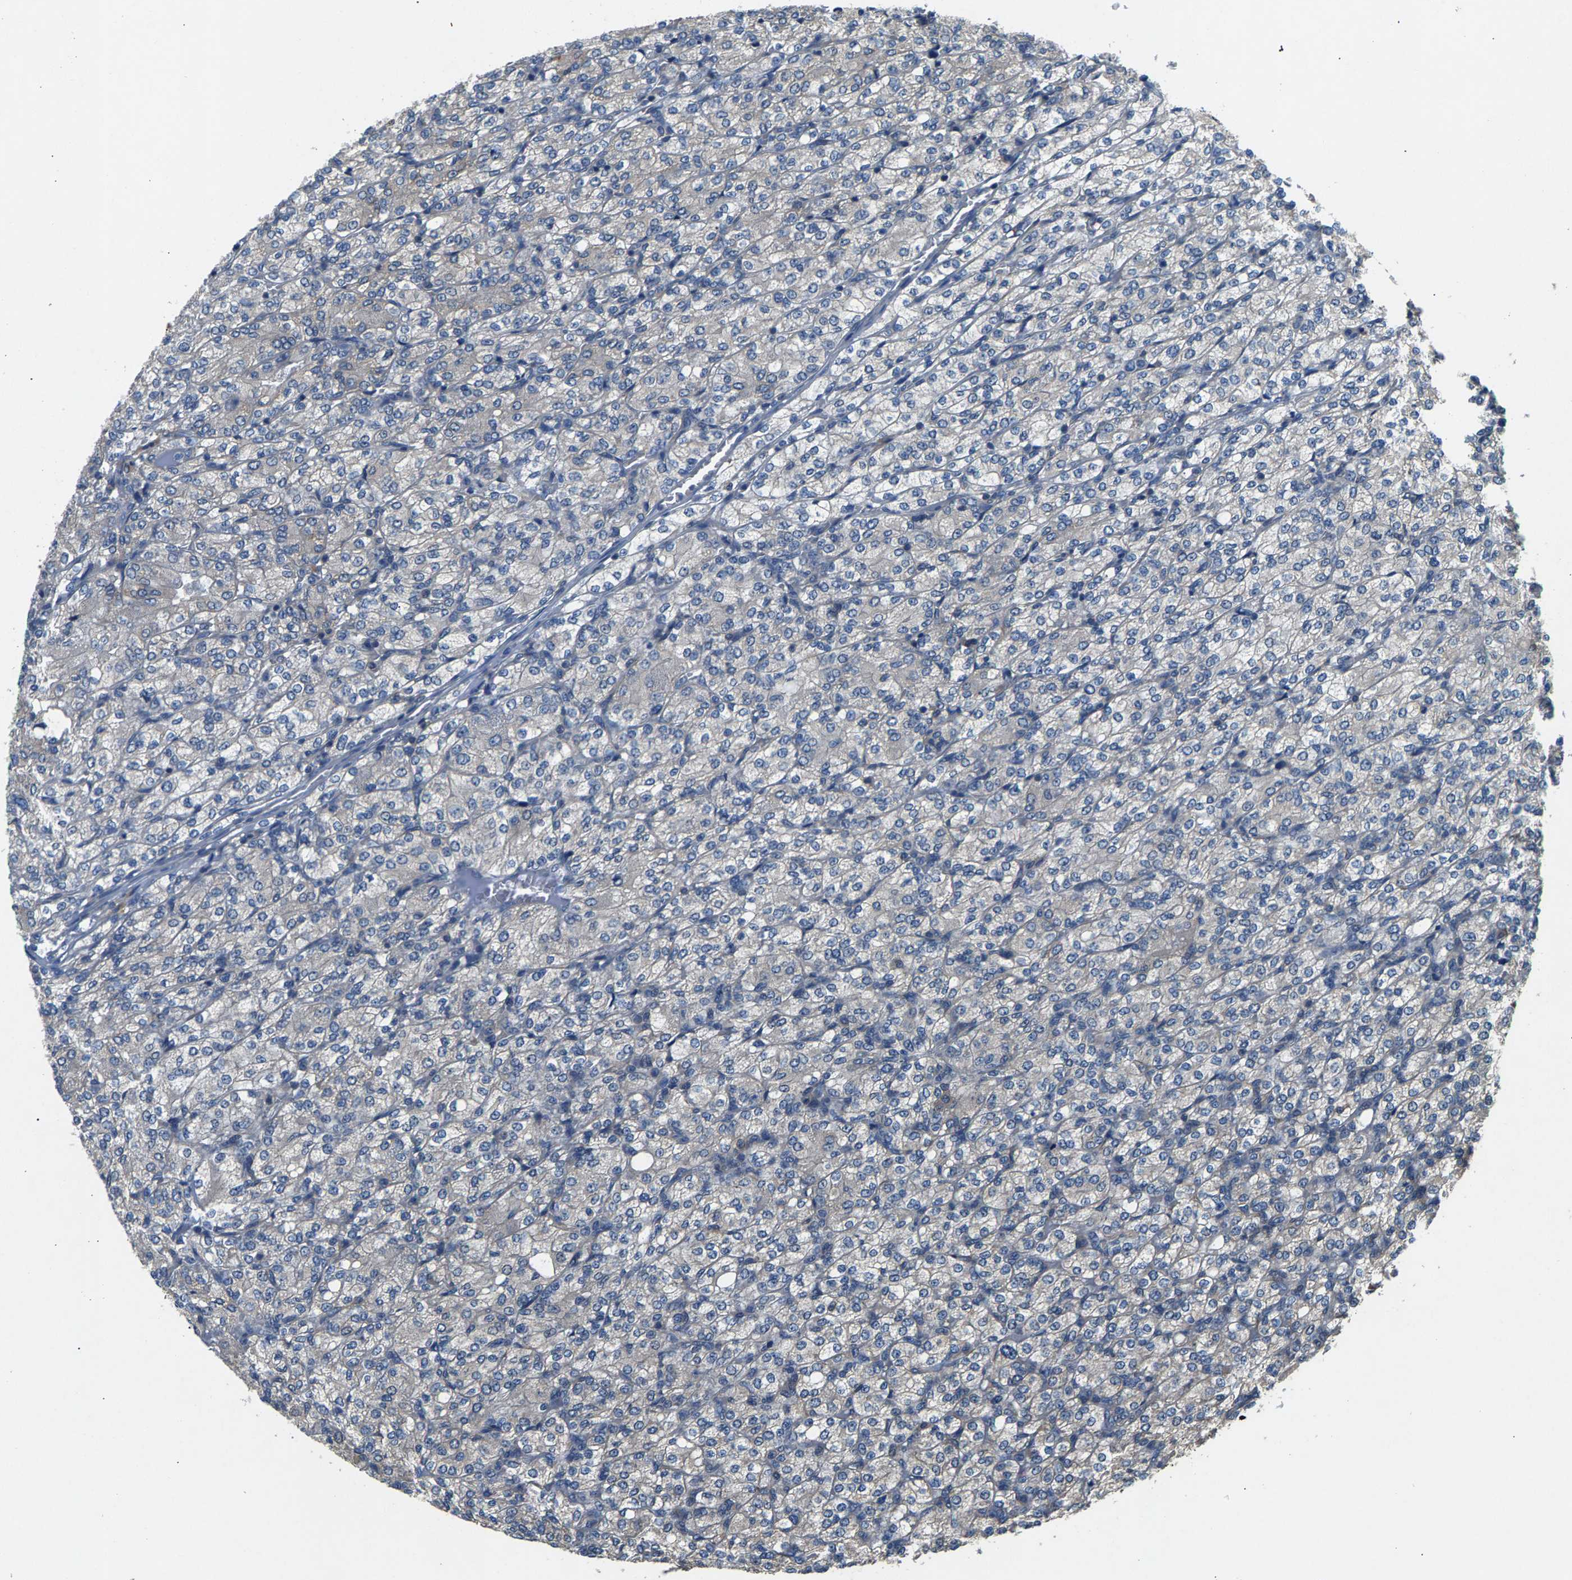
{"staining": {"intensity": "negative", "quantity": "none", "location": "none"}, "tissue": "renal cancer", "cell_type": "Tumor cells", "image_type": "cancer", "snomed": [{"axis": "morphology", "description": "Adenocarcinoma, NOS"}, {"axis": "topography", "description": "Kidney"}], "caption": "This is an immunohistochemistry image of human renal adenocarcinoma. There is no expression in tumor cells.", "gene": "NT5C", "patient": {"sex": "male", "age": 77}}